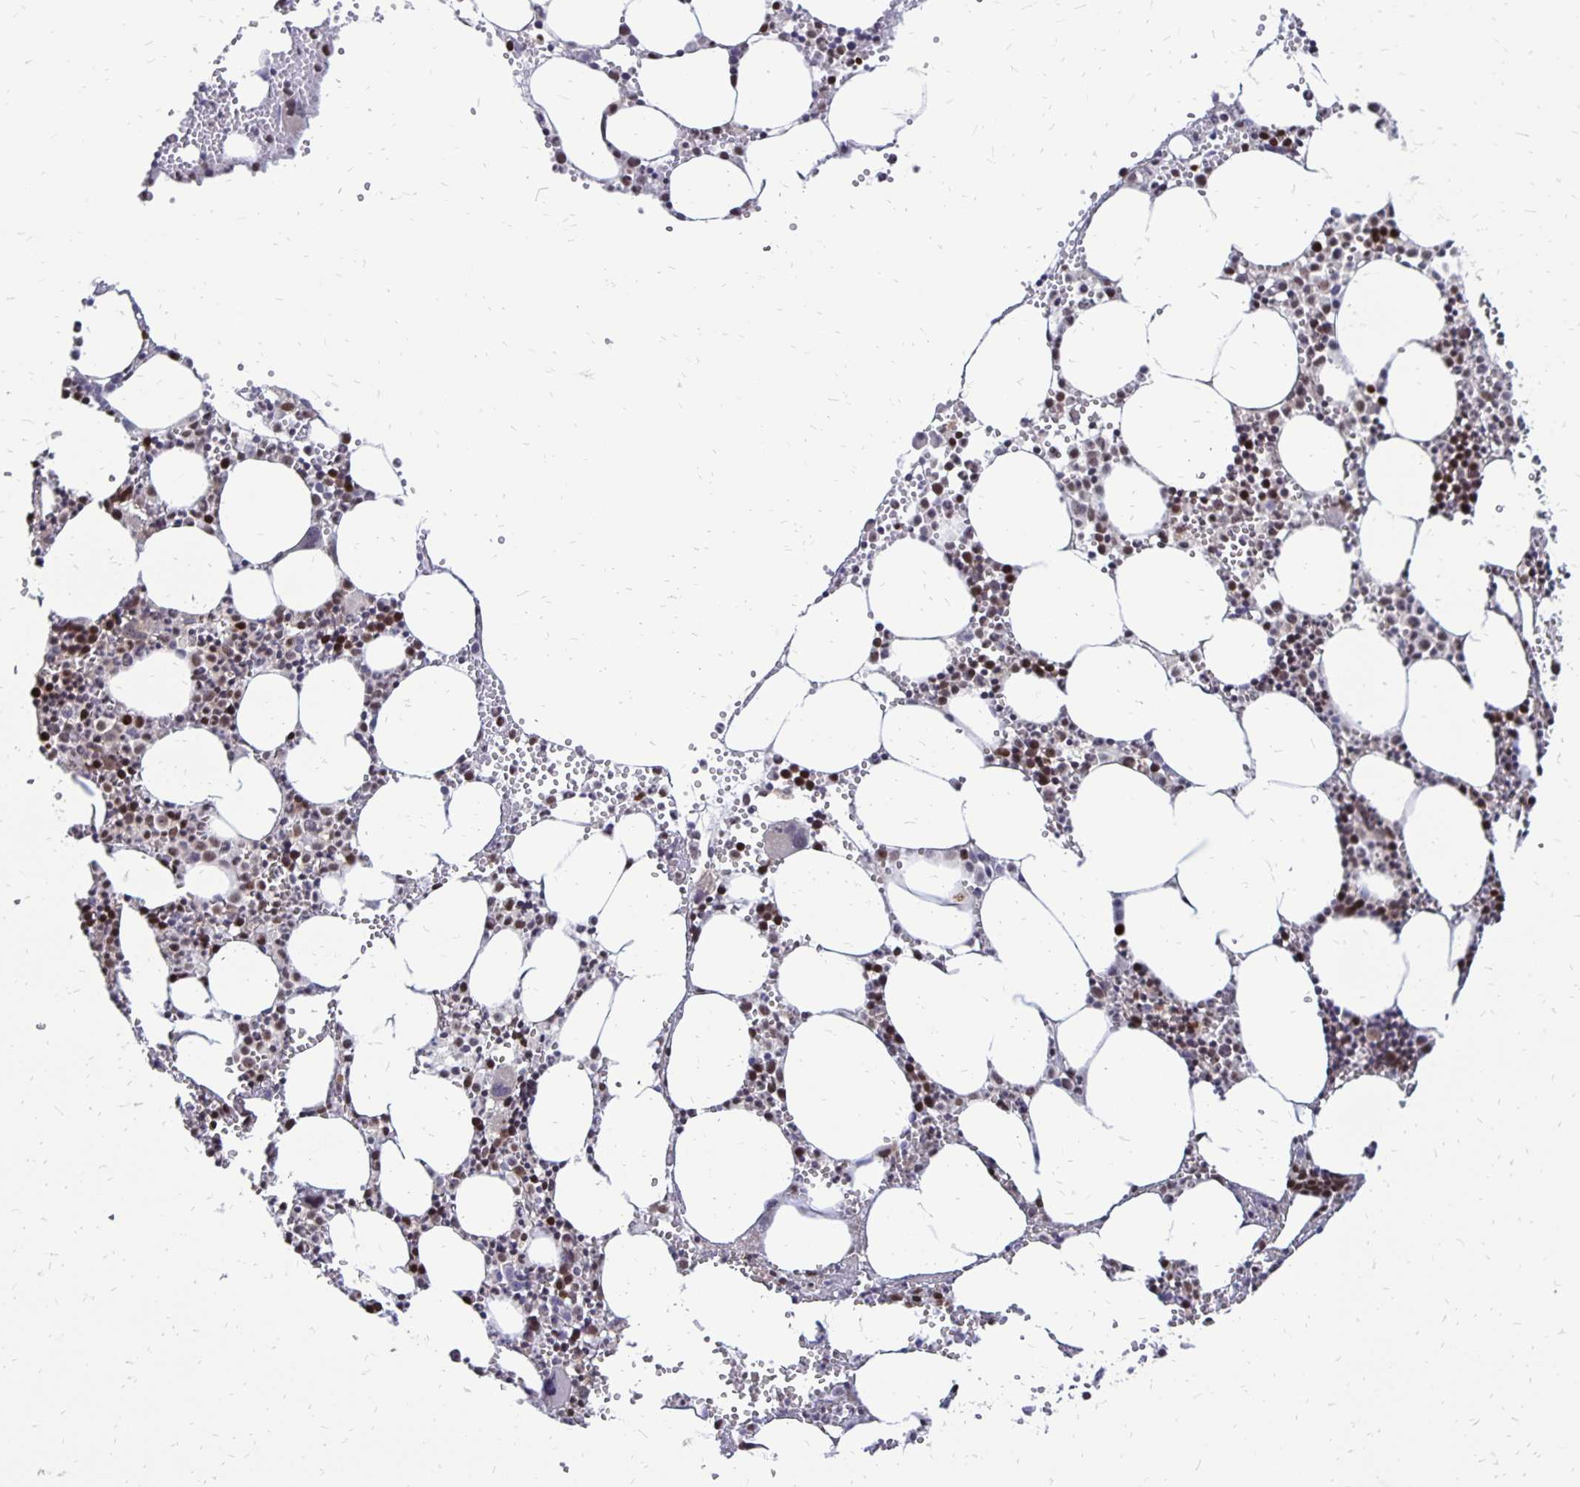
{"staining": {"intensity": "moderate", "quantity": "25%-75%", "location": "nuclear"}, "tissue": "bone marrow", "cell_type": "Hematopoietic cells", "image_type": "normal", "snomed": [{"axis": "morphology", "description": "Normal tissue, NOS"}, {"axis": "topography", "description": "Bone marrow"}], "caption": "Bone marrow stained with immunohistochemistry (IHC) displays moderate nuclear staining in about 25%-75% of hematopoietic cells.", "gene": "DCK", "patient": {"sex": "male", "age": 89}}